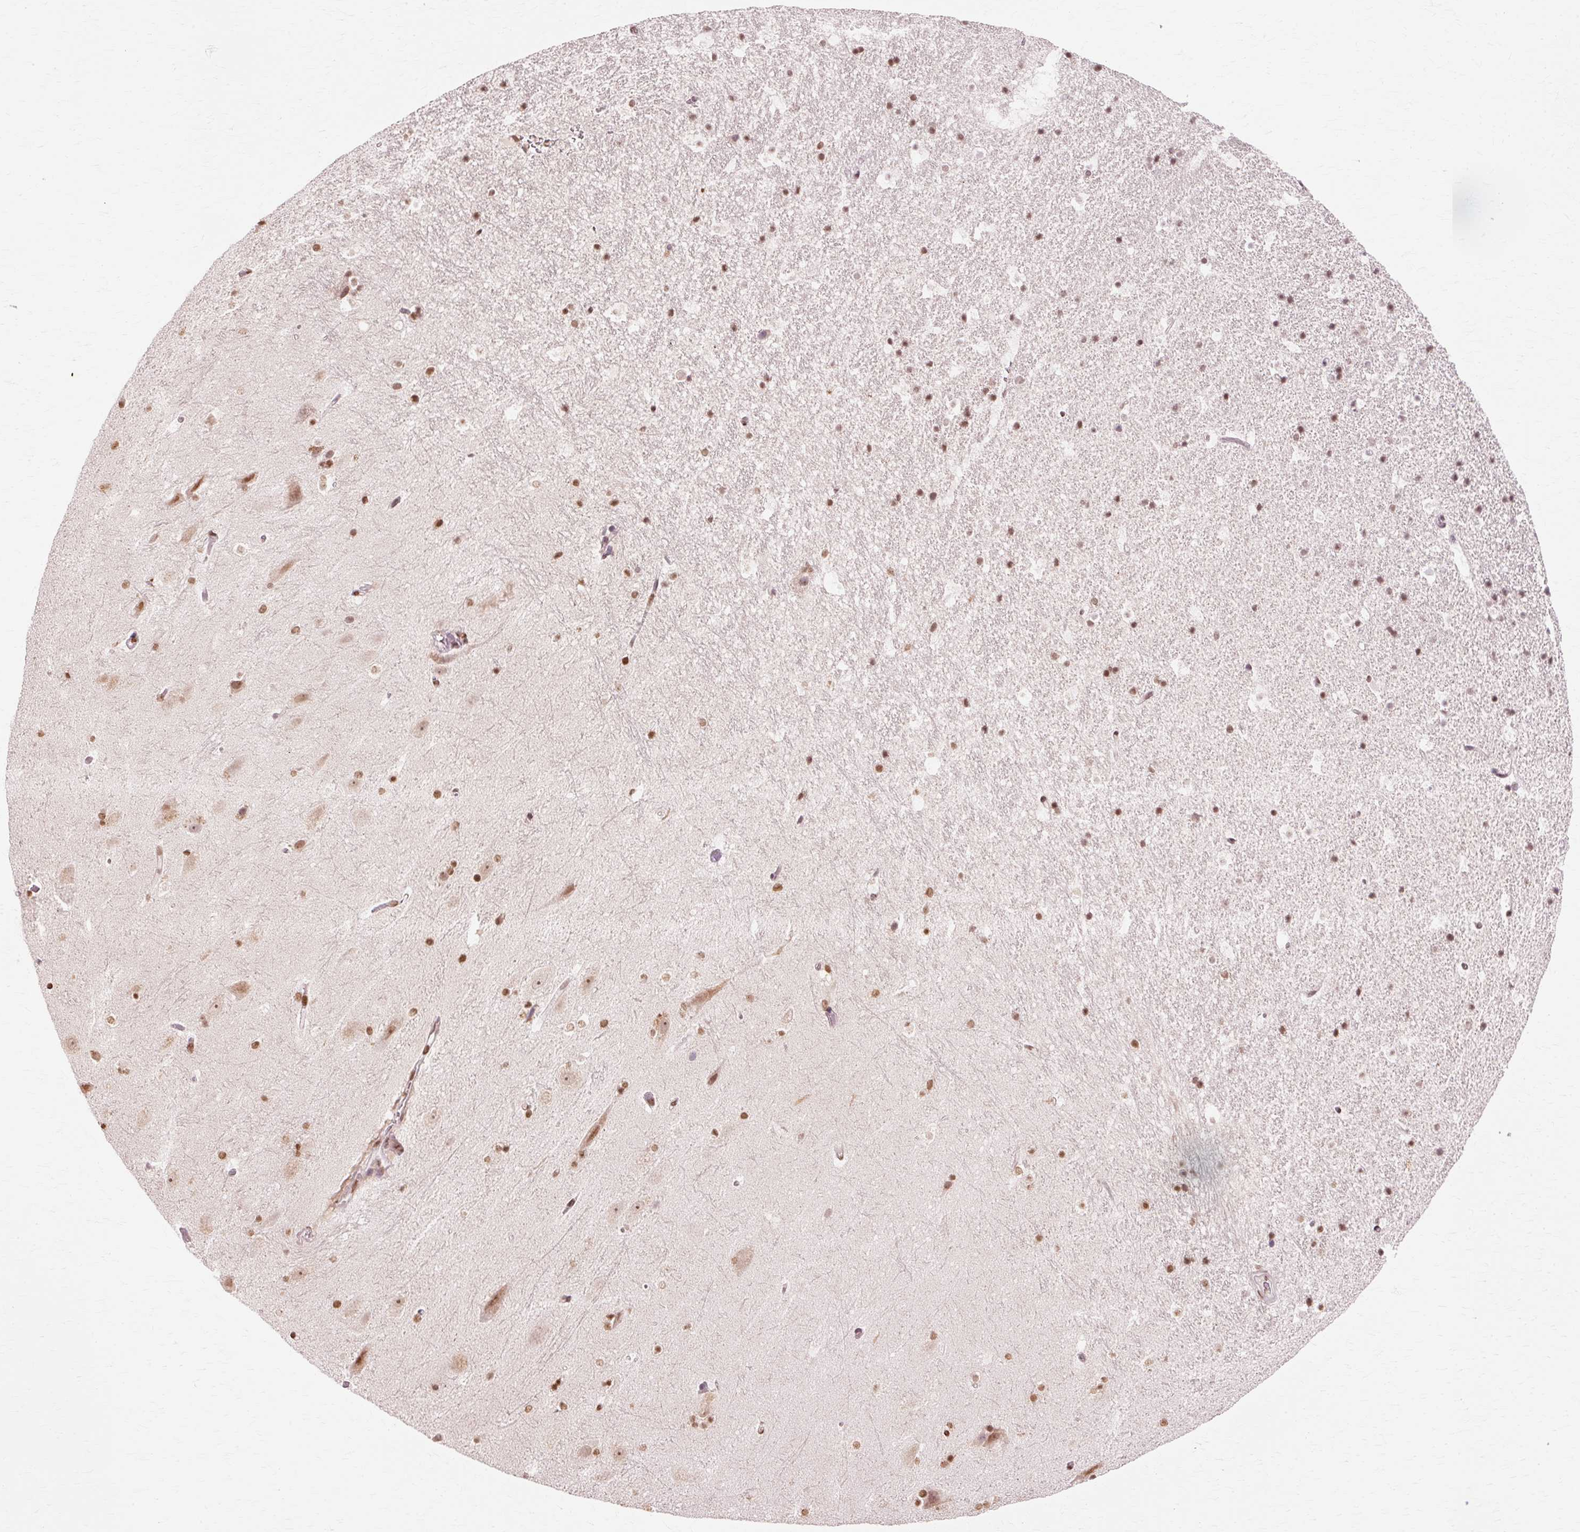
{"staining": {"intensity": "moderate", "quantity": "25%-75%", "location": "nuclear"}, "tissue": "hippocampus", "cell_type": "Glial cells", "image_type": "normal", "snomed": [{"axis": "morphology", "description": "Normal tissue, NOS"}, {"axis": "topography", "description": "Hippocampus"}], "caption": "Immunohistochemical staining of benign hippocampus shows moderate nuclear protein positivity in approximately 25%-75% of glial cells. The protein is stained brown, and the nuclei are stained in blue (DAB (3,3'-diaminobenzidine) IHC with brightfield microscopy, high magnification).", "gene": "VN1R2", "patient": {"sex": "male", "age": 37}}